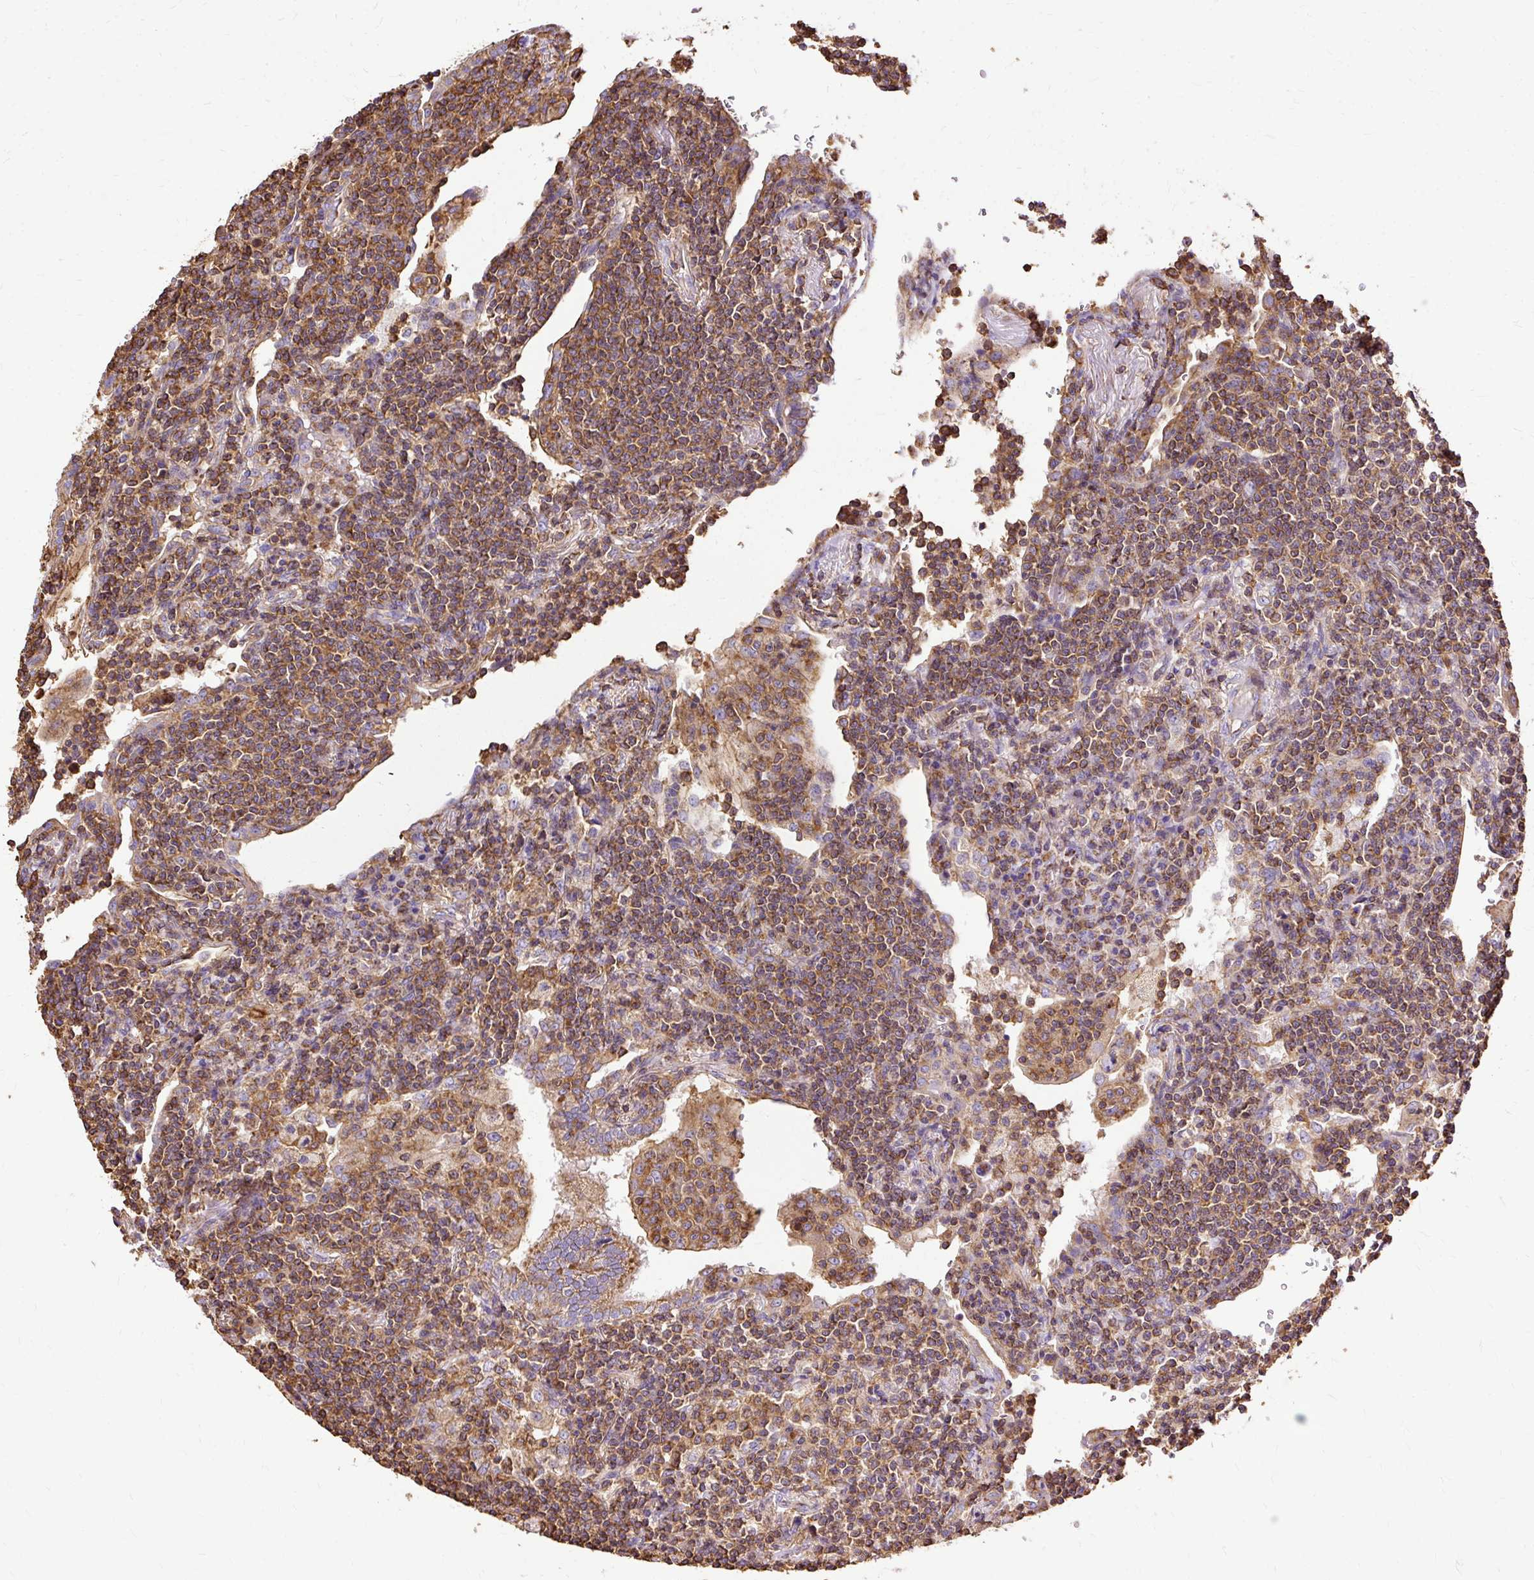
{"staining": {"intensity": "moderate", "quantity": ">75%", "location": "cytoplasmic/membranous"}, "tissue": "lymphoma", "cell_type": "Tumor cells", "image_type": "cancer", "snomed": [{"axis": "morphology", "description": "Malignant lymphoma, non-Hodgkin's type, Low grade"}, {"axis": "topography", "description": "Lung"}], "caption": "Malignant lymphoma, non-Hodgkin's type (low-grade) tissue shows moderate cytoplasmic/membranous staining in approximately >75% of tumor cells", "gene": "KLHL11", "patient": {"sex": "female", "age": 71}}